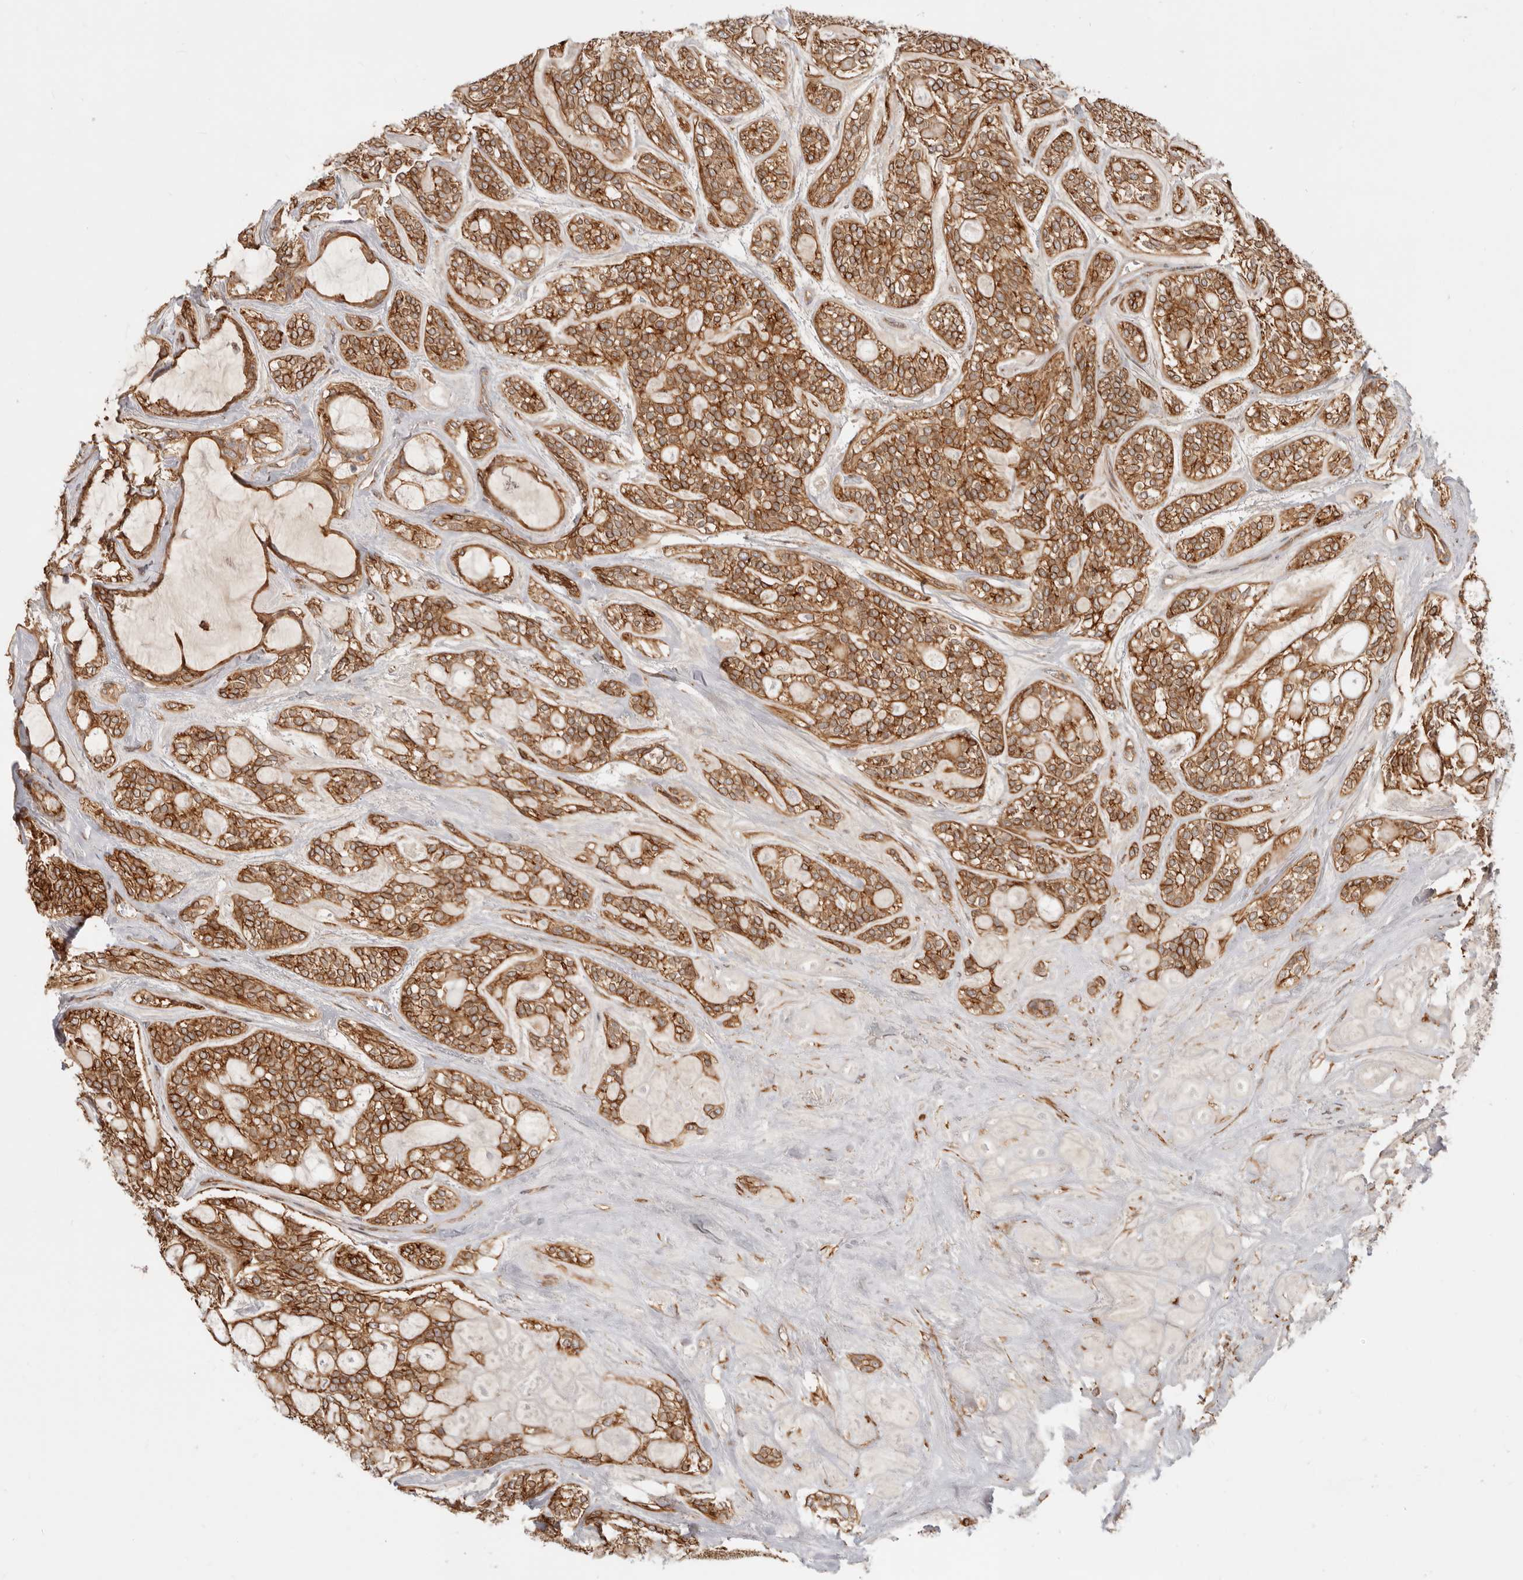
{"staining": {"intensity": "moderate", "quantity": ">75%", "location": "cytoplasmic/membranous"}, "tissue": "head and neck cancer", "cell_type": "Tumor cells", "image_type": "cancer", "snomed": [{"axis": "morphology", "description": "Adenocarcinoma, NOS"}, {"axis": "topography", "description": "Head-Neck"}], "caption": "The immunohistochemical stain shows moderate cytoplasmic/membranous positivity in tumor cells of adenocarcinoma (head and neck) tissue. (IHC, brightfield microscopy, high magnification).", "gene": "UFSP1", "patient": {"sex": "male", "age": 66}}